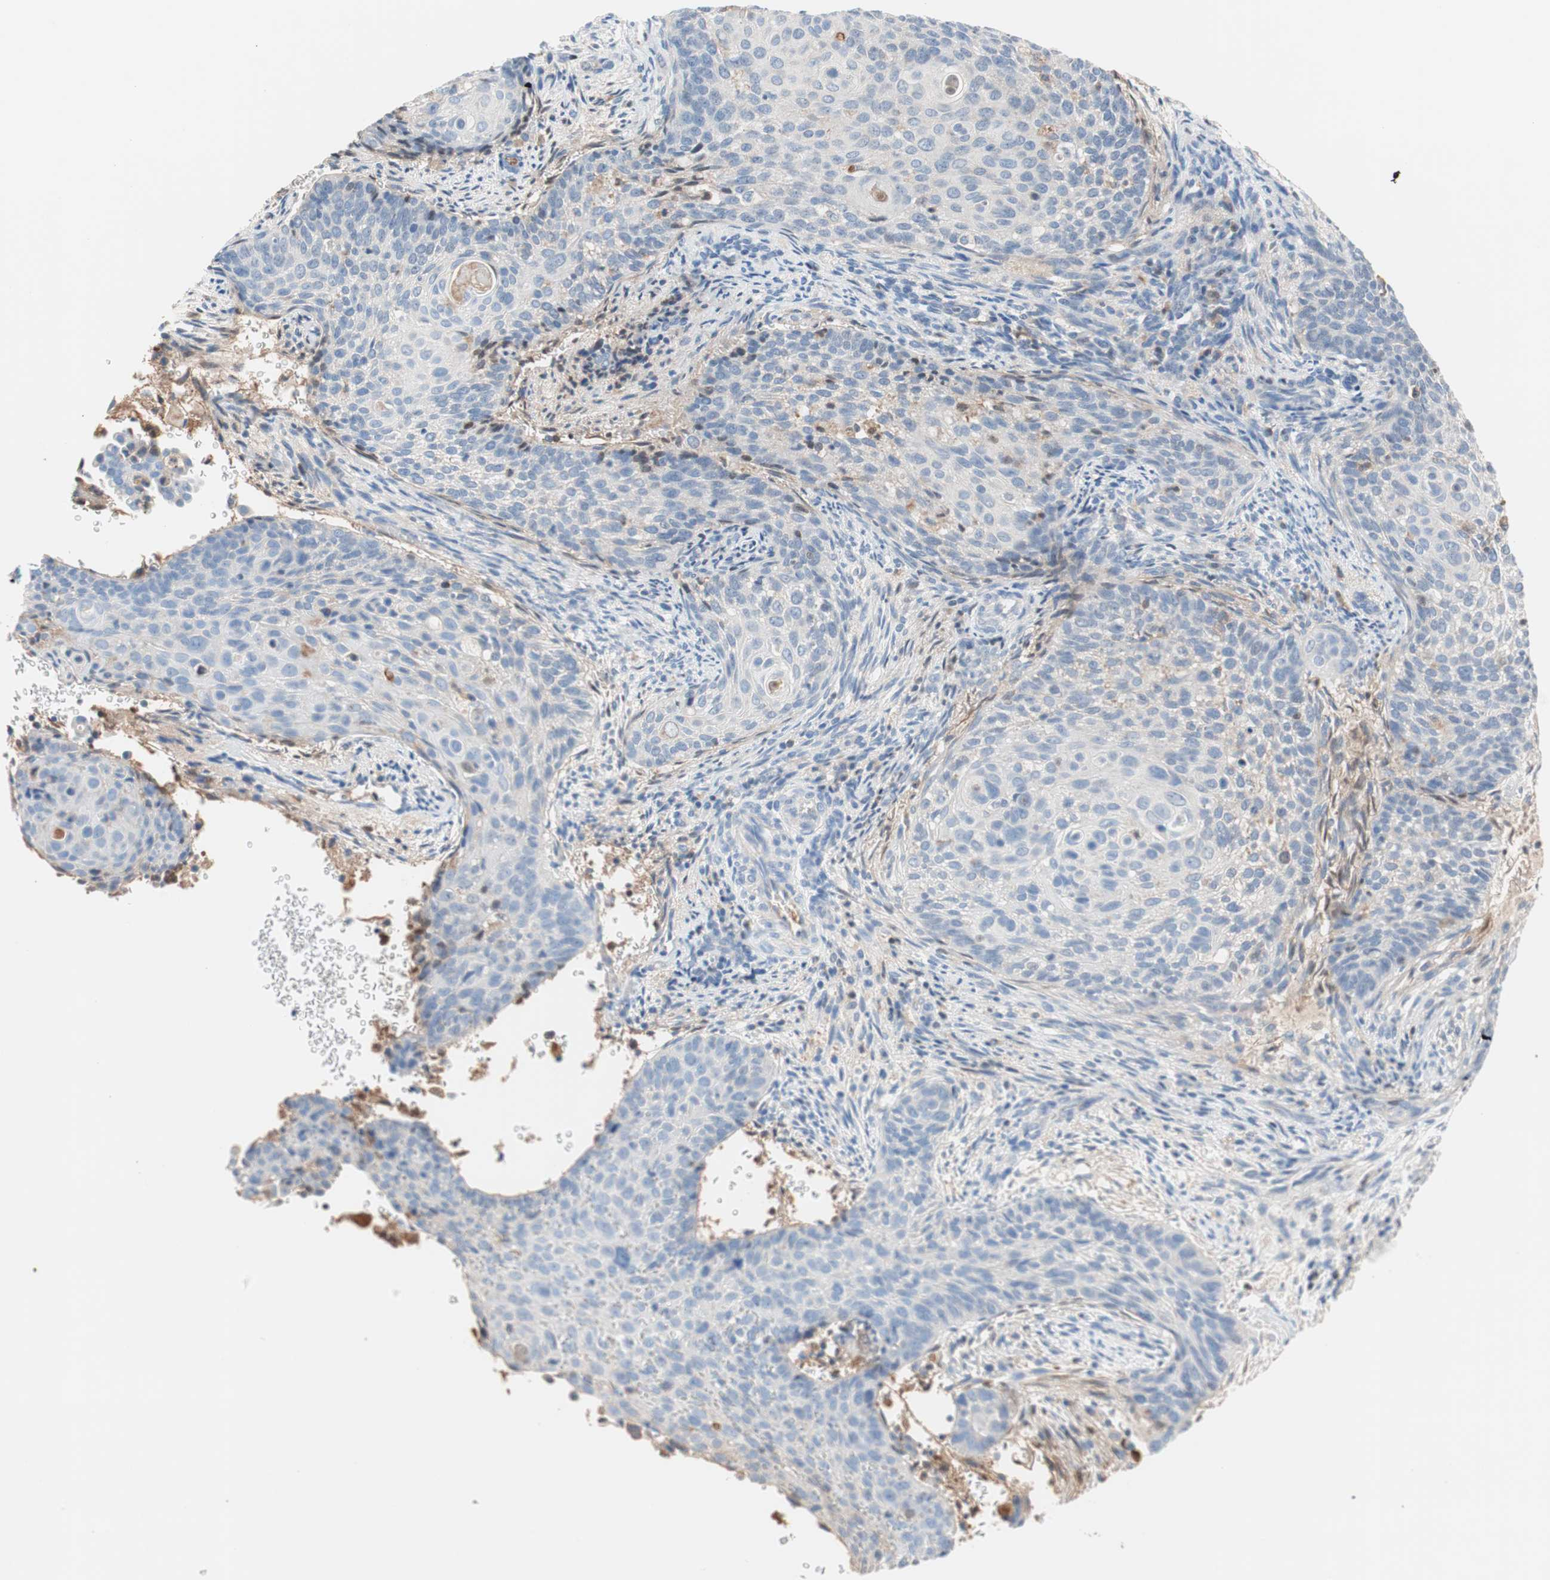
{"staining": {"intensity": "negative", "quantity": "none", "location": "none"}, "tissue": "cervical cancer", "cell_type": "Tumor cells", "image_type": "cancer", "snomed": [{"axis": "morphology", "description": "Squamous cell carcinoma, NOS"}, {"axis": "topography", "description": "Cervix"}], "caption": "There is no significant staining in tumor cells of cervical cancer (squamous cell carcinoma).", "gene": "RBP4", "patient": {"sex": "female", "age": 33}}